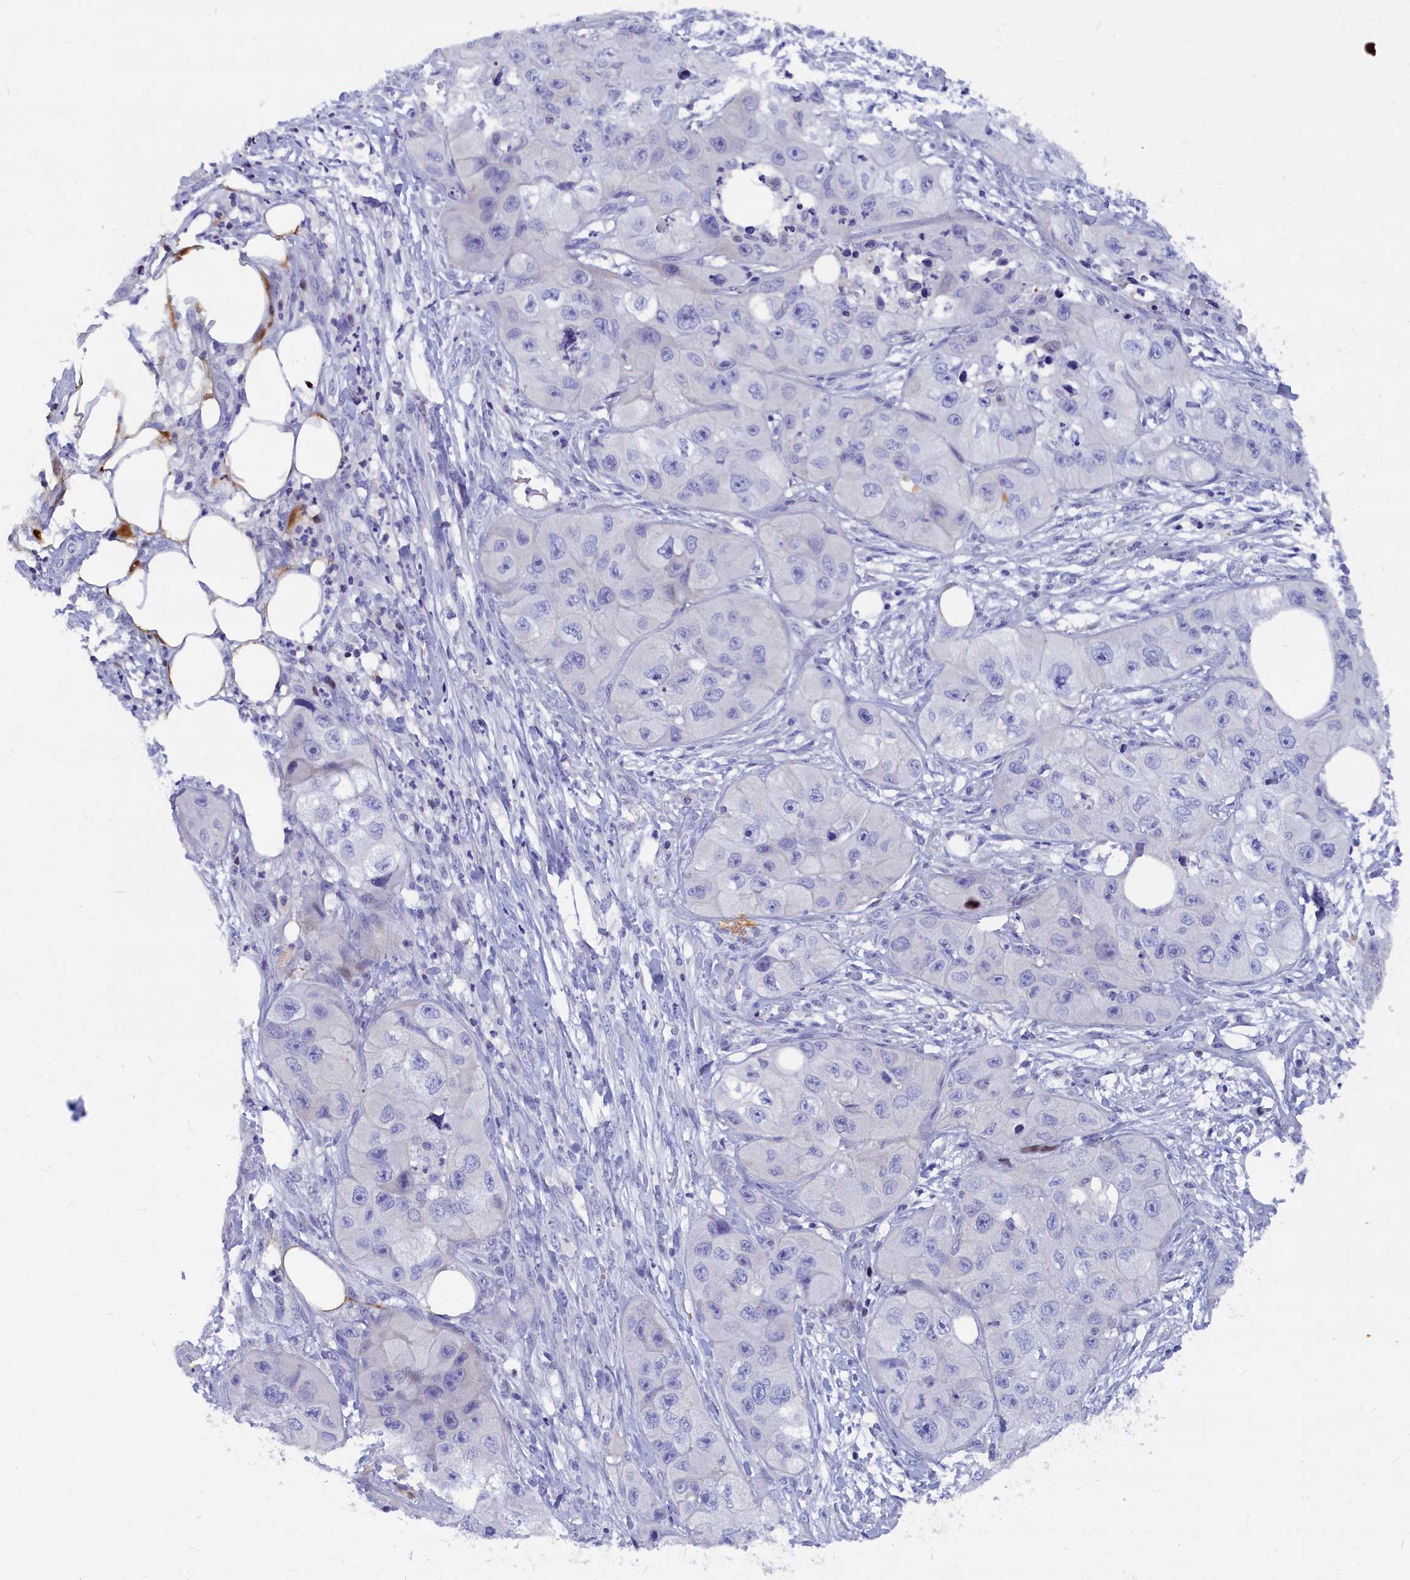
{"staining": {"intensity": "negative", "quantity": "none", "location": "none"}, "tissue": "skin cancer", "cell_type": "Tumor cells", "image_type": "cancer", "snomed": [{"axis": "morphology", "description": "Squamous cell carcinoma, NOS"}, {"axis": "topography", "description": "Skin"}, {"axis": "topography", "description": "Subcutis"}], "caption": "Tumor cells are negative for protein expression in human squamous cell carcinoma (skin).", "gene": "NKPD1", "patient": {"sex": "male", "age": 73}}